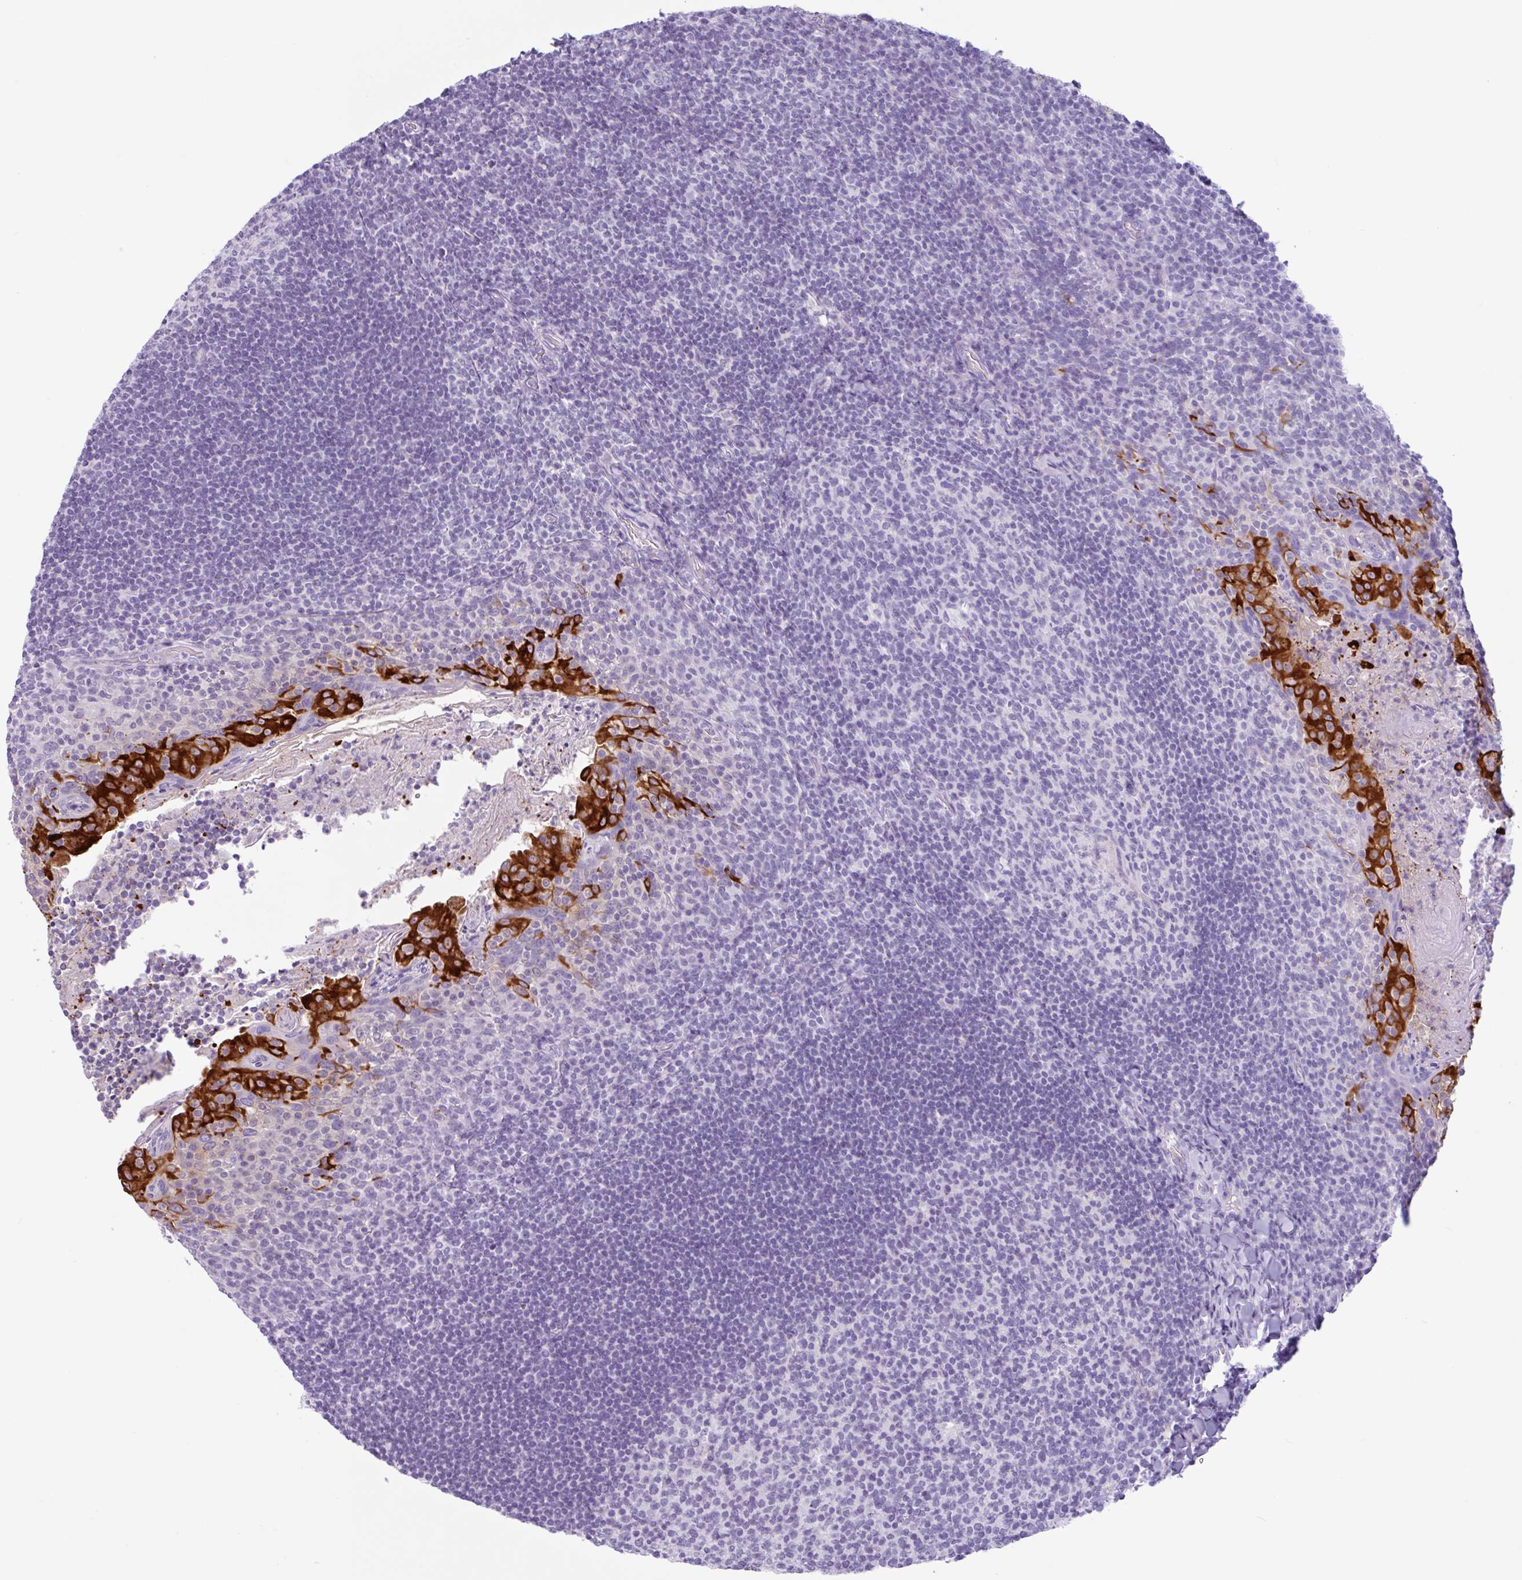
{"staining": {"intensity": "negative", "quantity": "none", "location": "none"}, "tissue": "tonsil", "cell_type": "Germinal center cells", "image_type": "normal", "snomed": [{"axis": "morphology", "description": "Normal tissue, NOS"}, {"axis": "topography", "description": "Tonsil"}], "caption": "Germinal center cells are negative for brown protein staining in normal tonsil. (DAB (3,3'-diaminobenzidine) immunohistochemistry (IHC) with hematoxylin counter stain).", "gene": "CTSE", "patient": {"sex": "female", "age": 10}}